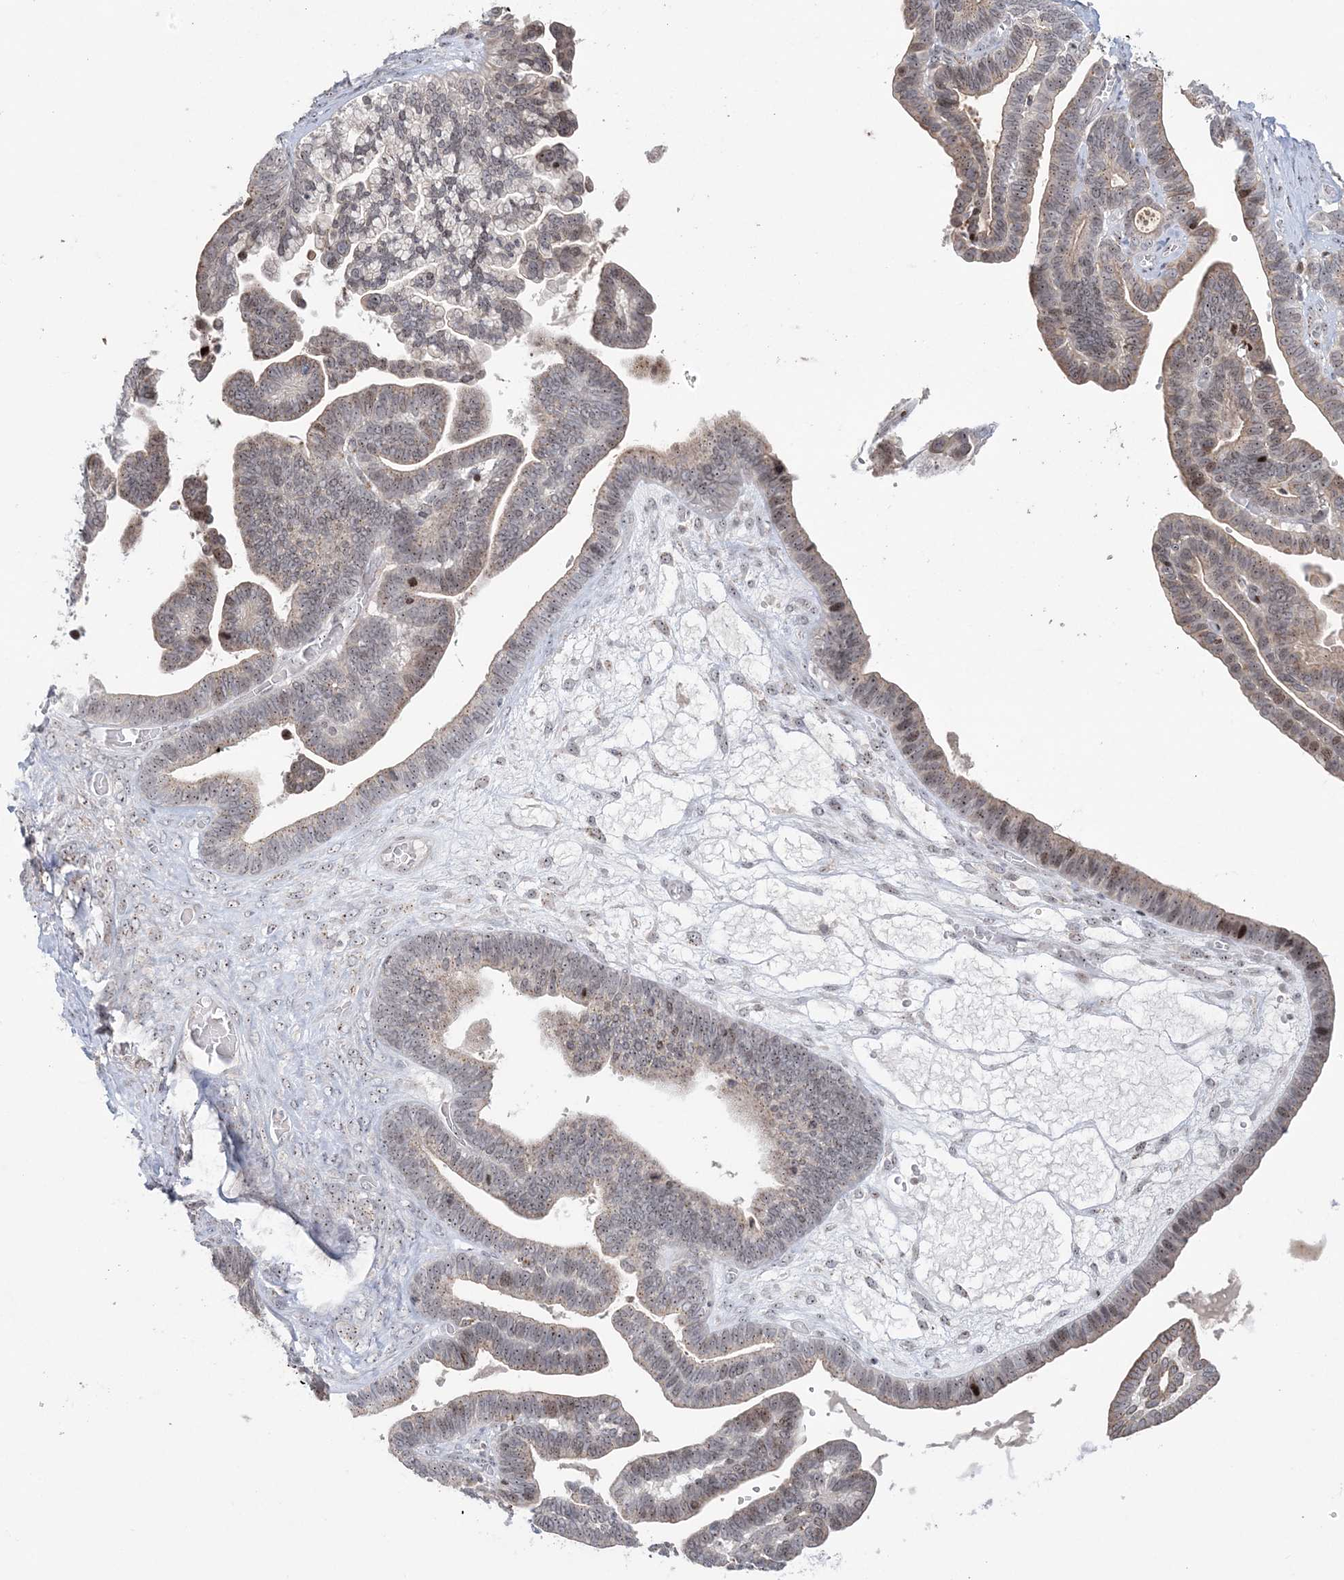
{"staining": {"intensity": "weak", "quantity": "25%-75%", "location": "cytoplasmic/membranous,nuclear"}, "tissue": "ovarian cancer", "cell_type": "Tumor cells", "image_type": "cancer", "snomed": [{"axis": "morphology", "description": "Cystadenocarcinoma, serous, NOS"}, {"axis": "topography", "description": "Ovary"}], "caption": "Ovarian cancer (serous cystadenocarcinoma) stained for a protein exhibits weak cytoplasmic/membranous and nuclear positivity in tumor cells.", "gene": "SH3BP4", "patient": {"sex": "female", "age": 56}}